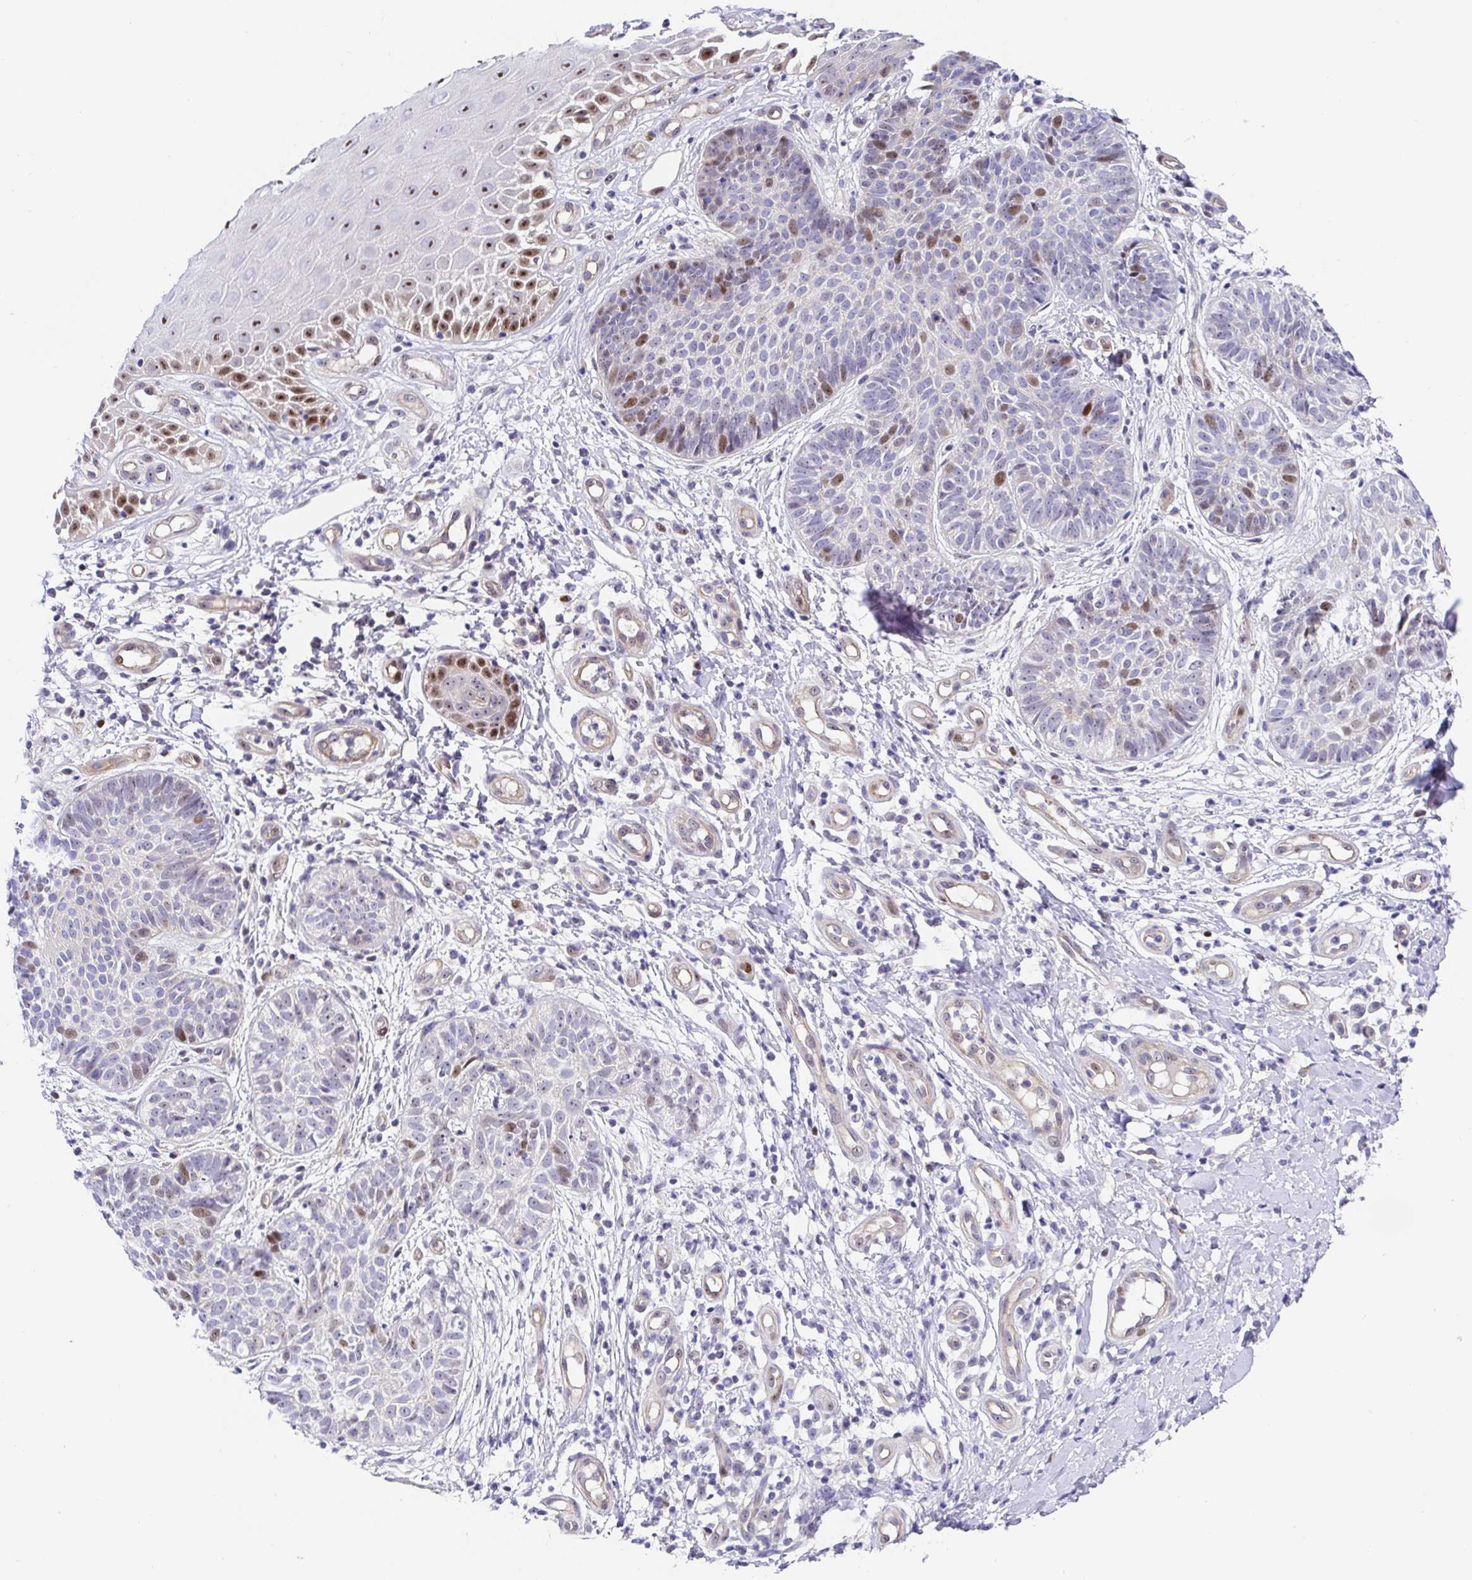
{"staining": {"intensity": "moderate", "quantity": "<25%", "location": "nuclear"}, "tissue": "skin cancer", "cell_type": "Tumor cells", "image_type": "cancer", "snomed": [{"axis": "morphology", "description": "Basal cell carcinoma"}, {"axis": "topography", "description": "Skin"}, {"axis": "topography", "description": "Skin of leg"}], "caption": "IHC (DAB (3,3'-diaminobenzidine)) staining of human skin basal cell carcinoma demonstrates moderate nuclear protein staining in approximately <25% of tumor cells.", "gene": "TIMELESS", "patient": {"sex": "female", "age": 87}}